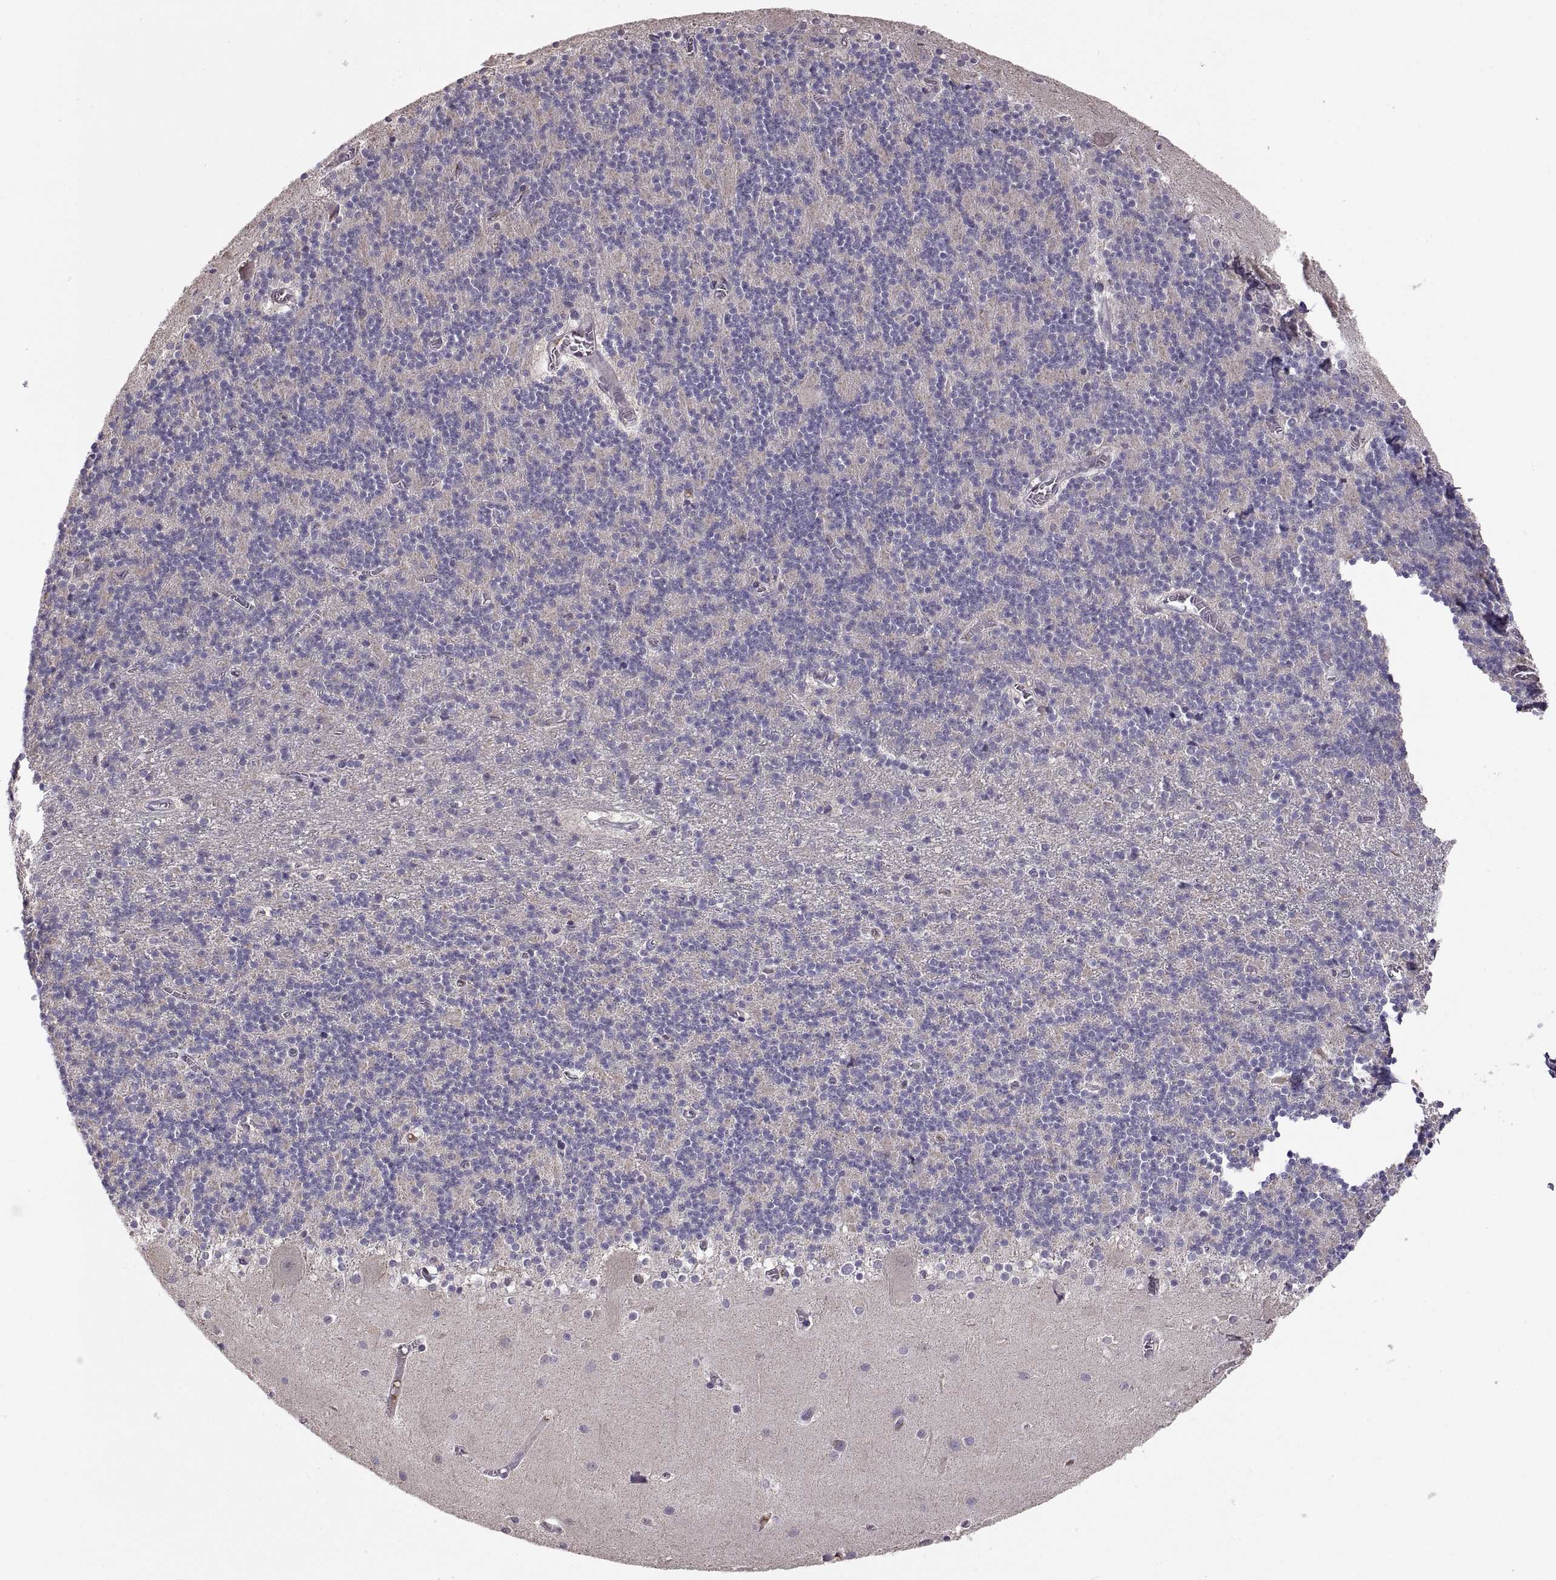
{"staining": {"intensity": "negative", "quantity": "none", "location": "none"}, "tissue": "cerebellum", "cell_type": "Cells in granular layer", "image_type": "normal", "snomed": [{"axis": "morphology", "description": "Normal tissue, NOS"}, {"axis": "topography", "description": "Cerebellum"}], "caption": "This is a histopathology image of immunohistochemistry (IHC) staining of normal cerebellum, which shows no positivity in cells in granular layer.", "gene": "ACSBG2", "patient": {"sex": "male", "age": 70}}